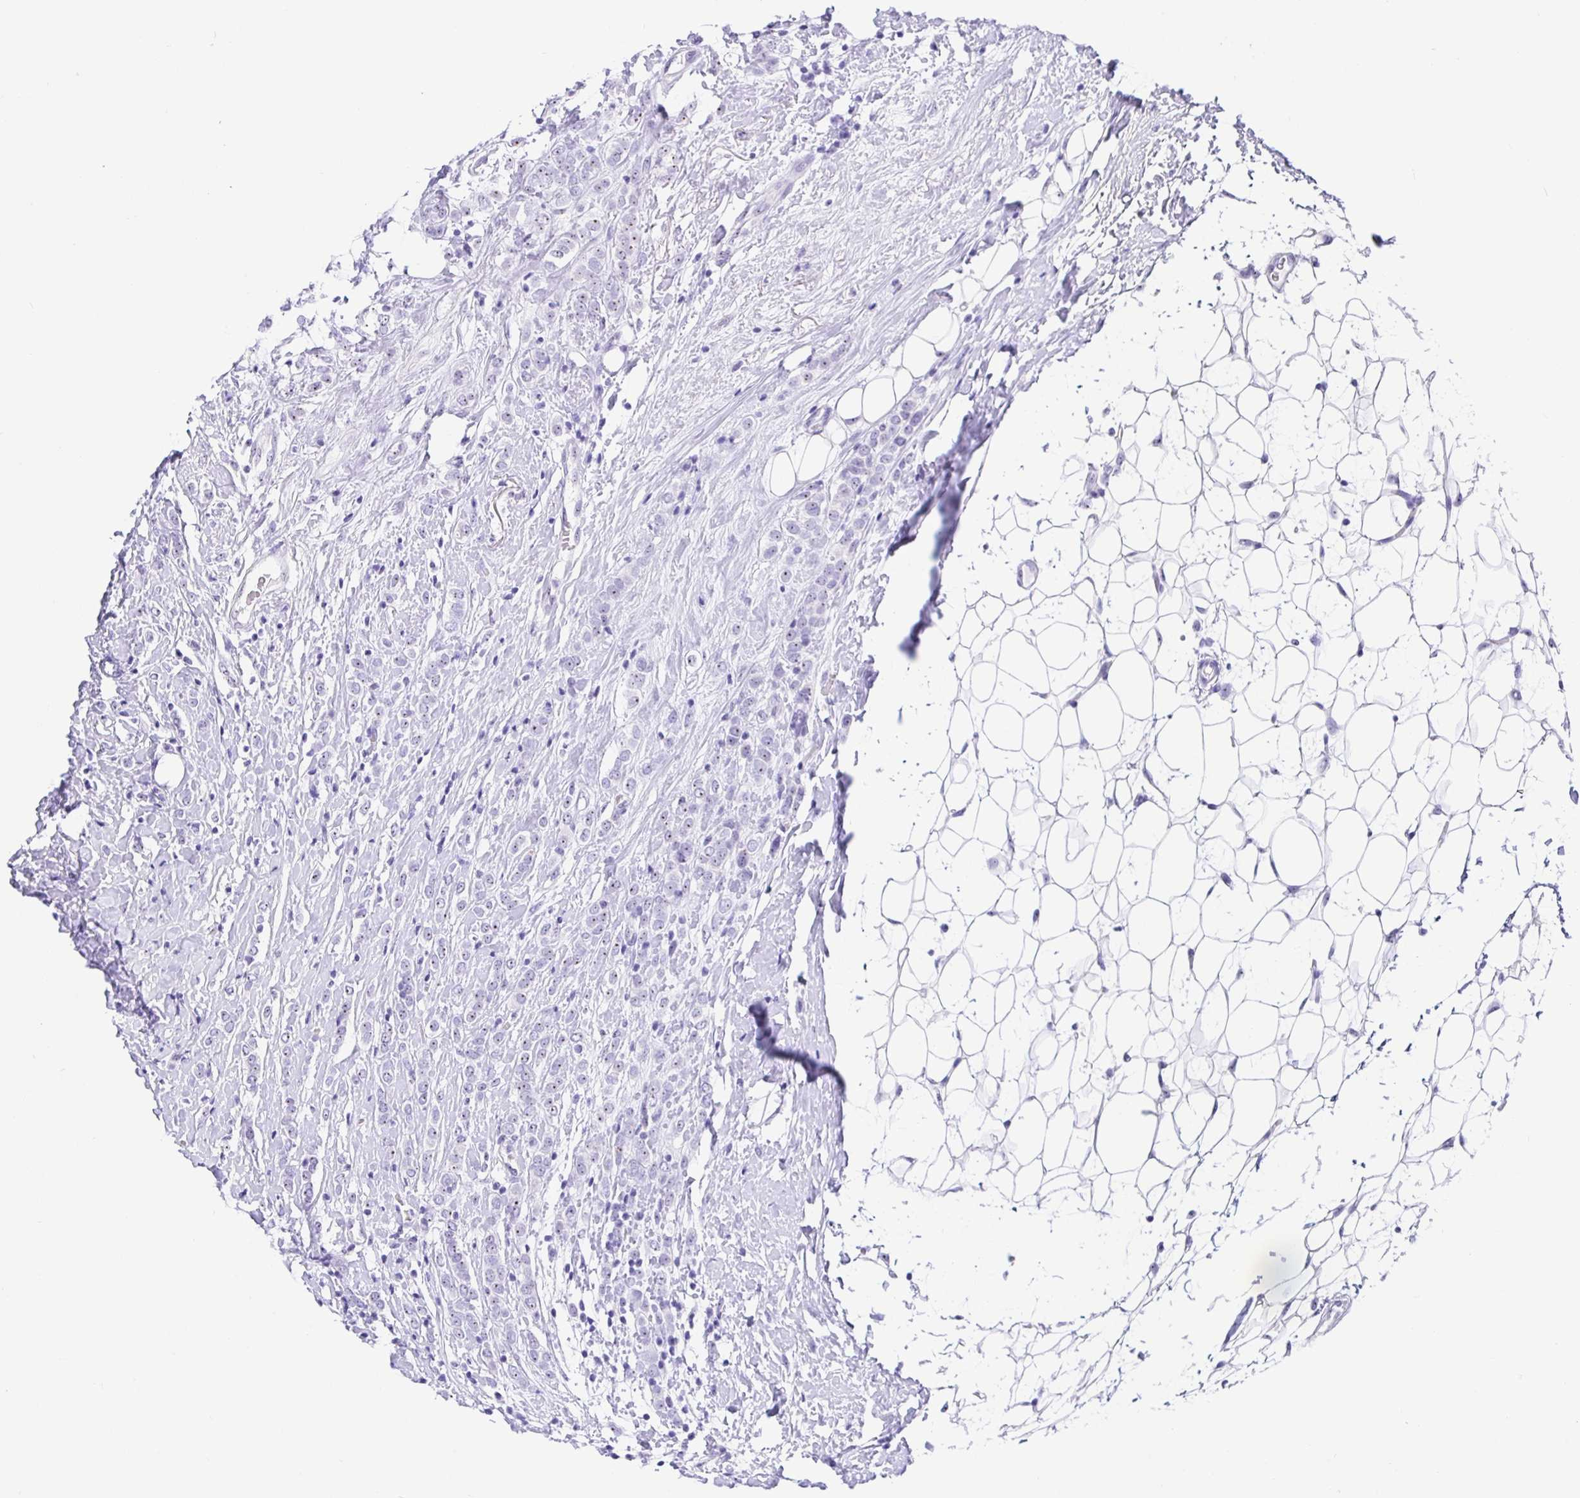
{"staining": {"intensity": "negative", "quantity": "none", "location": "none"}, "tissue": "breast cancer", "cell_type": "Tumor cells", "image_type": "cancer", "snomed": [{"axis": "morphology", "description": "Lobular carcinoma"}, {"axis": "topography", "description": "Breast"}], "caption": "Micrograph shows no significant protein staining in tumor cells of breast lobular carcinoma.", "gene": "PRAMEF19", "patient": {"sex": "female", "age": 49}}